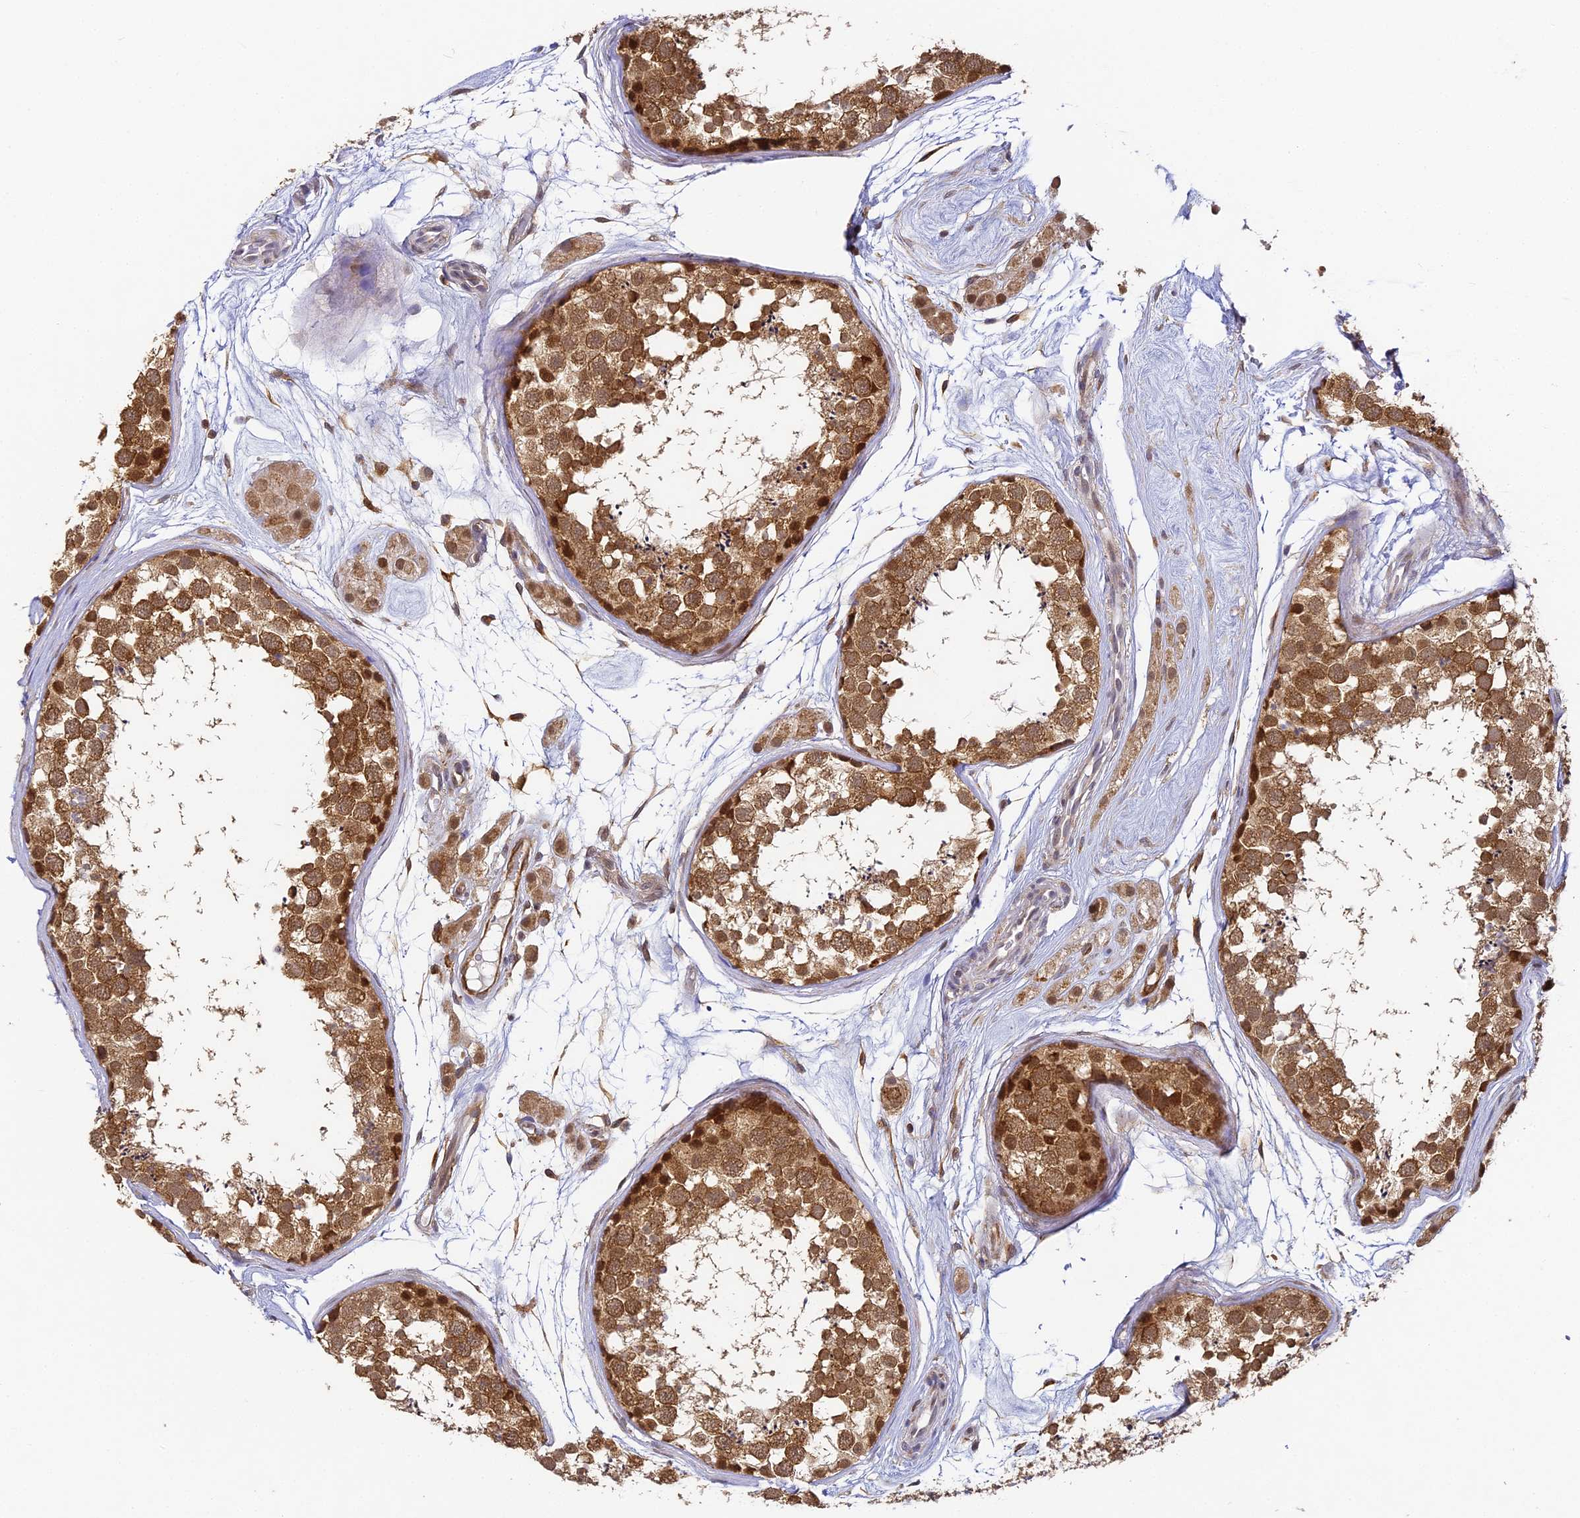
{"staining": {"intensity": "moderate", "quantity": ">75%", "location": "cytoplasmic/membranous,nuclear"}, "tissue": "testis", "cell_type": "Cells in seminiferous ducts", "image_type": "normal", "snomed": [{"axis": "morphology", "description": "Normal tissue, NOS"}, {"axis": "topography", "description": "Testis"}], "caption": "DAB immunohistochemical staining of normal human testis exhibits moderate cytoplasmic/membranous,nuclear protein positivity in approximately >75% of cells in seminiferous ducts.", "gene": "DNAAF10", "patient": {"sex": "male", "age": 56}}